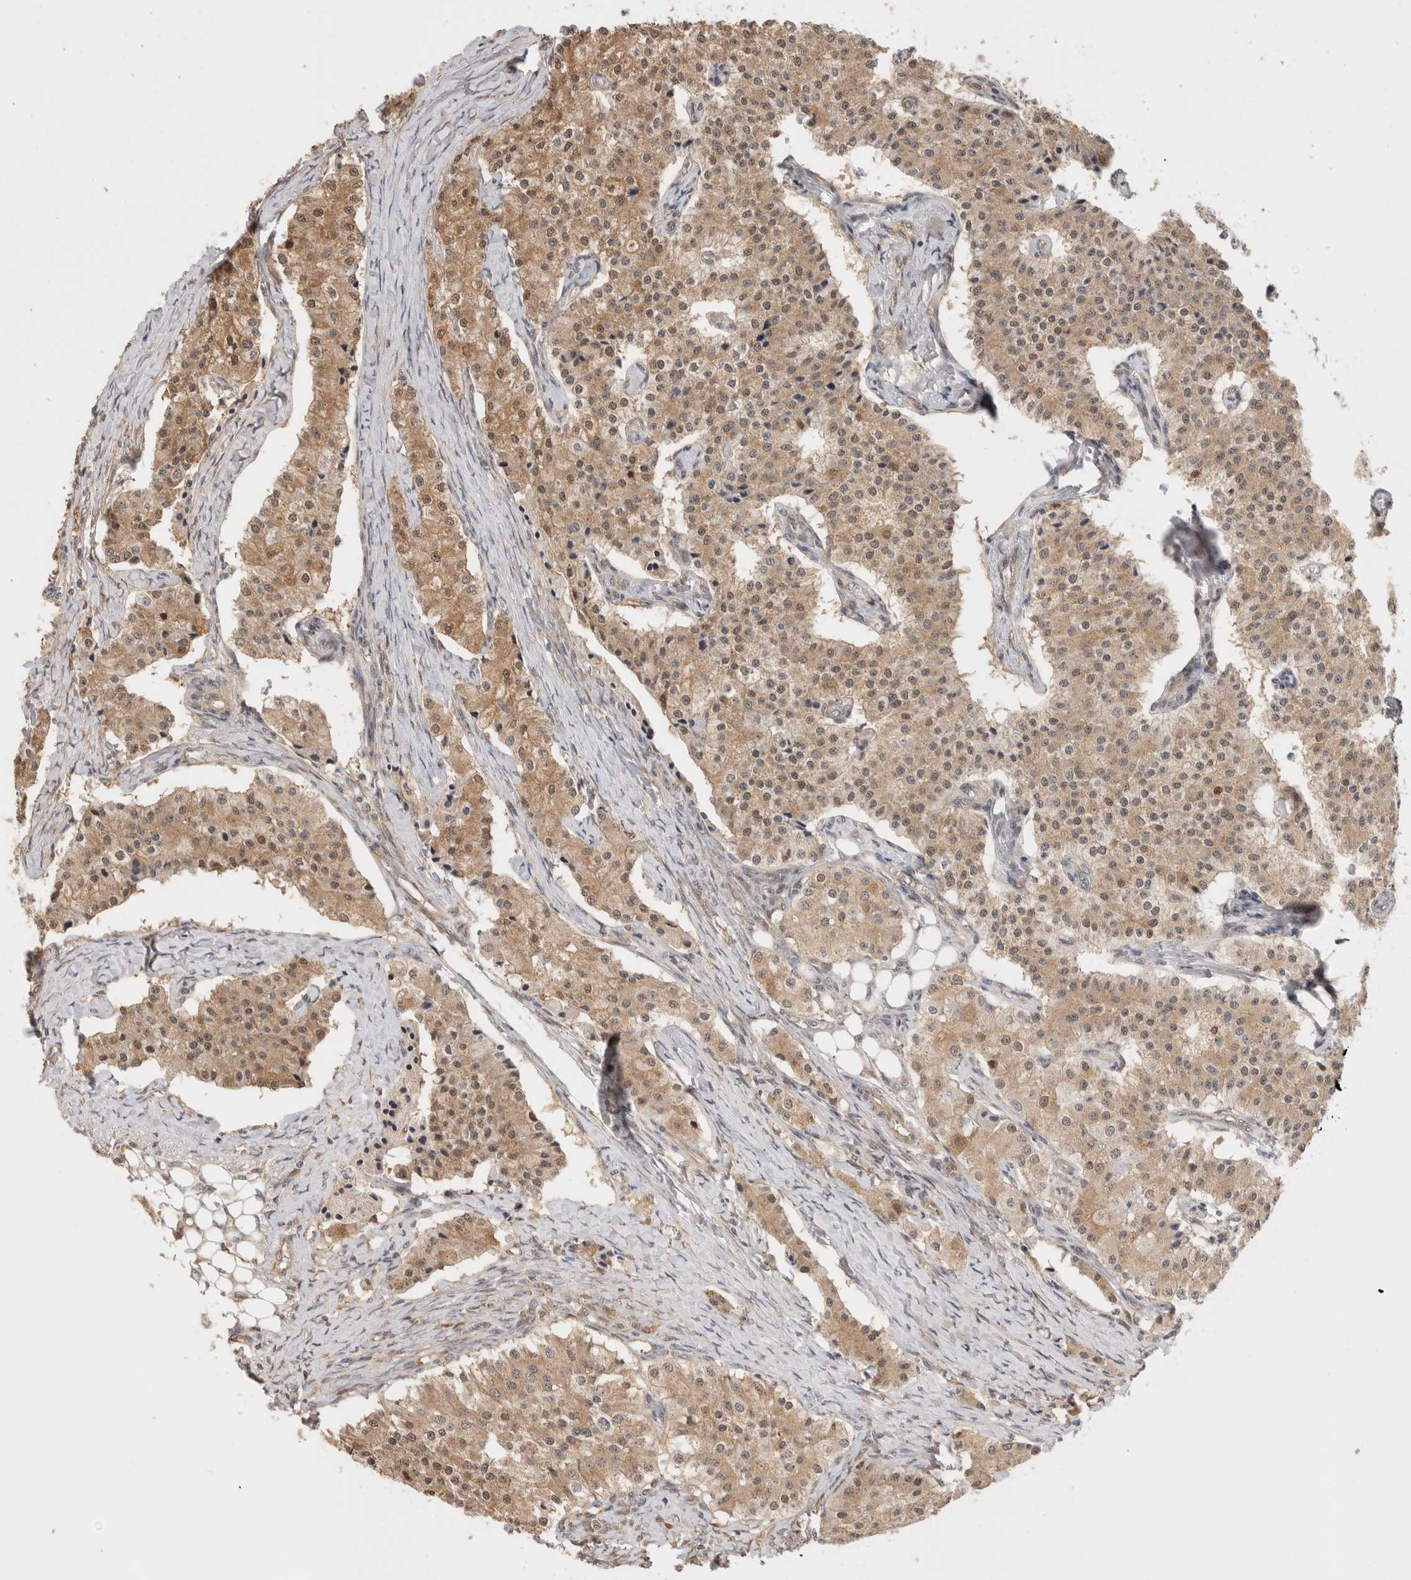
{"staining": {"intensity": "weak", "quantity": ">75%", "location": "cytoplasmic/membranous"}, "tissue": "carcinoid", "cell_type": "Tumor cells", "image_type": "cancer", "snomed": [{"axis": "morphology", "description": "Carcinoid, malignant, NOS"}, {"axis": "topography", "description": "Colon"}], "caption": "Protein expression analysis of human carcinoid reveals weak cytoplasmic/membranous staining in about >75% of tumor cells.", "gene": "OTUD6B", "patient": {"sex": "female", "age": 52}}